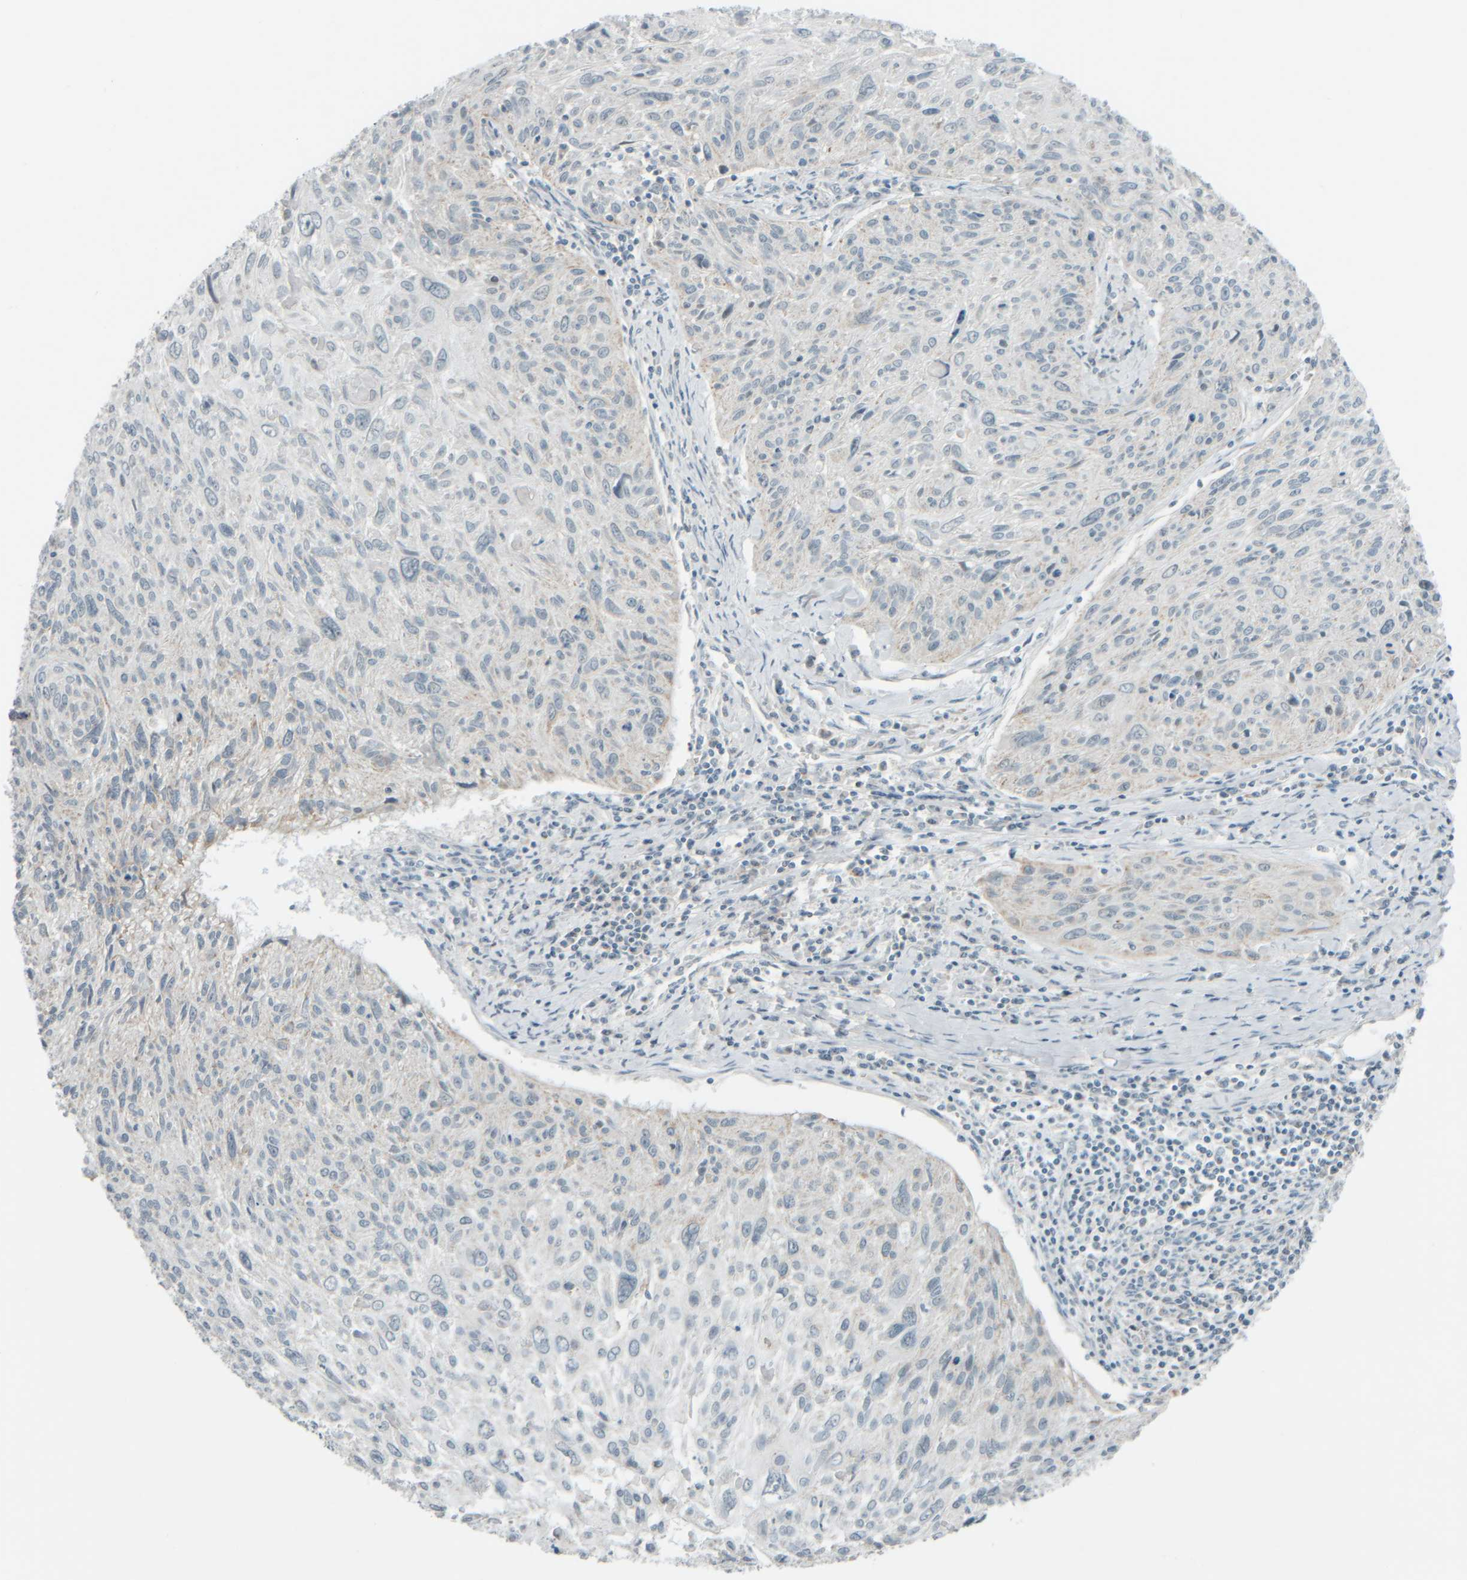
{"staining": {"intensity": "weak", "quantity": "<25%", "location": "cytoplasmic/membranous"}, "tissue": "cervical cancer", "cell_type": "Tumor cells", "image_type": "cancer", "snomed": [{"axis": "morphology", "description": "Squamous cell carcinoma, NOS"}, {"axis": "topography", "description": "Cervix"}], "caption": "Human squamous cell carcinoma (cervical) stained for a protein using immunohistochemistry (IHC) shows no expression in tumor cells.", "gene": "PTGES3L-AARSD1", "patient": {"sex": "female", "age": 51}}